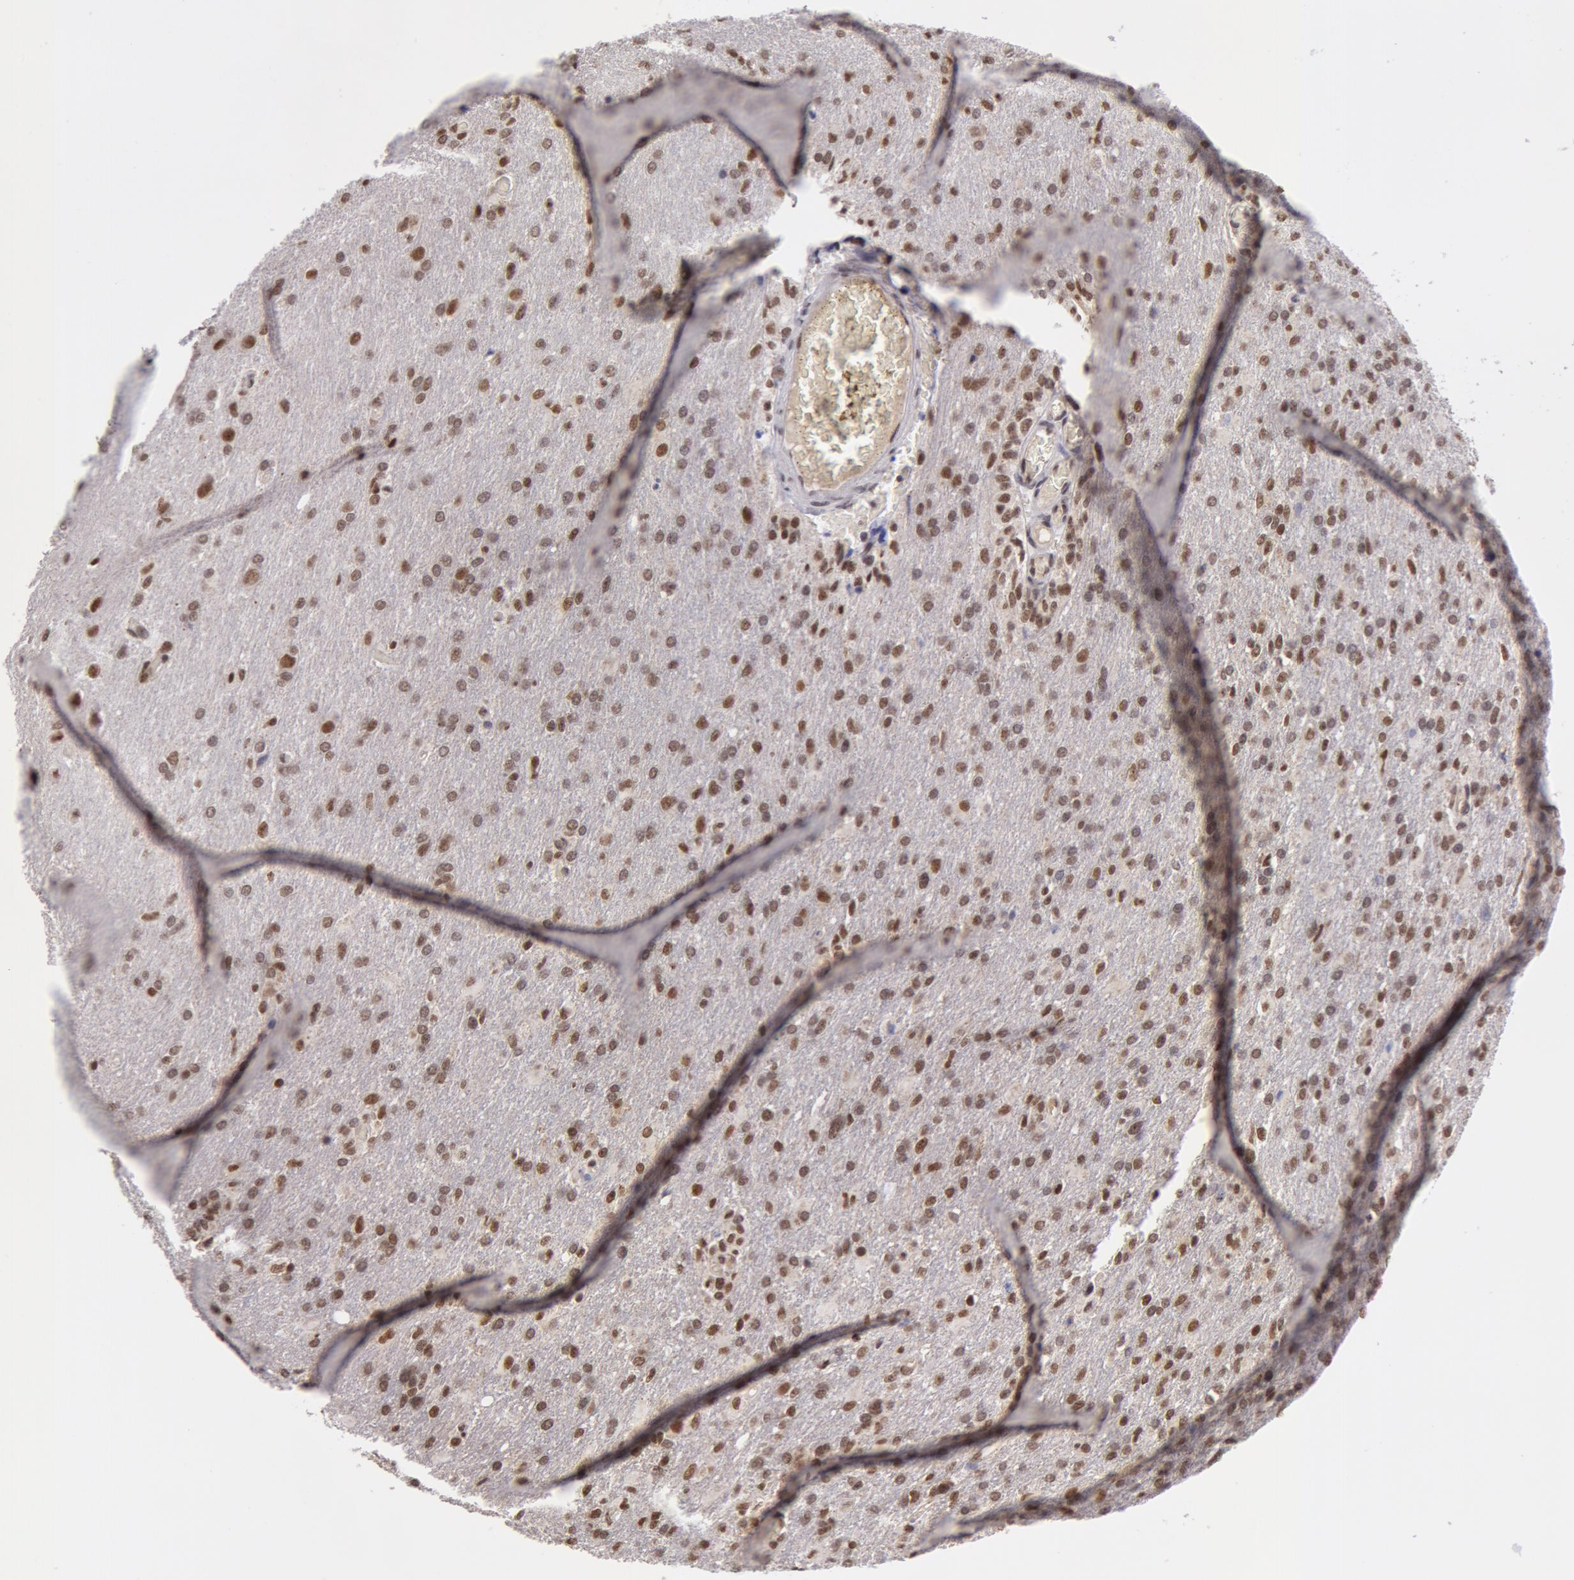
{"staining": {"intensity": "moderate", "quantity": "25%-75%", "location": "nuclear"}, "tissue": "glioma", "cell_type": "Tumor cells", "image_type": "cancer", "snomed": [{"axis": "morphology", "description": "Glioma, malignant, High grade"}, {"axis": "topography", "description": "Brain"}], "caption": "DAB (3,3'-diaminobenzidine) immunohistochemical staining of malignant glioma (high-grade) reveals moderate nuclear protein positivity in about 25%-75% of tumor cells.", "gene": "VRTN", "patient": {"sex": "male", "age": 68}}